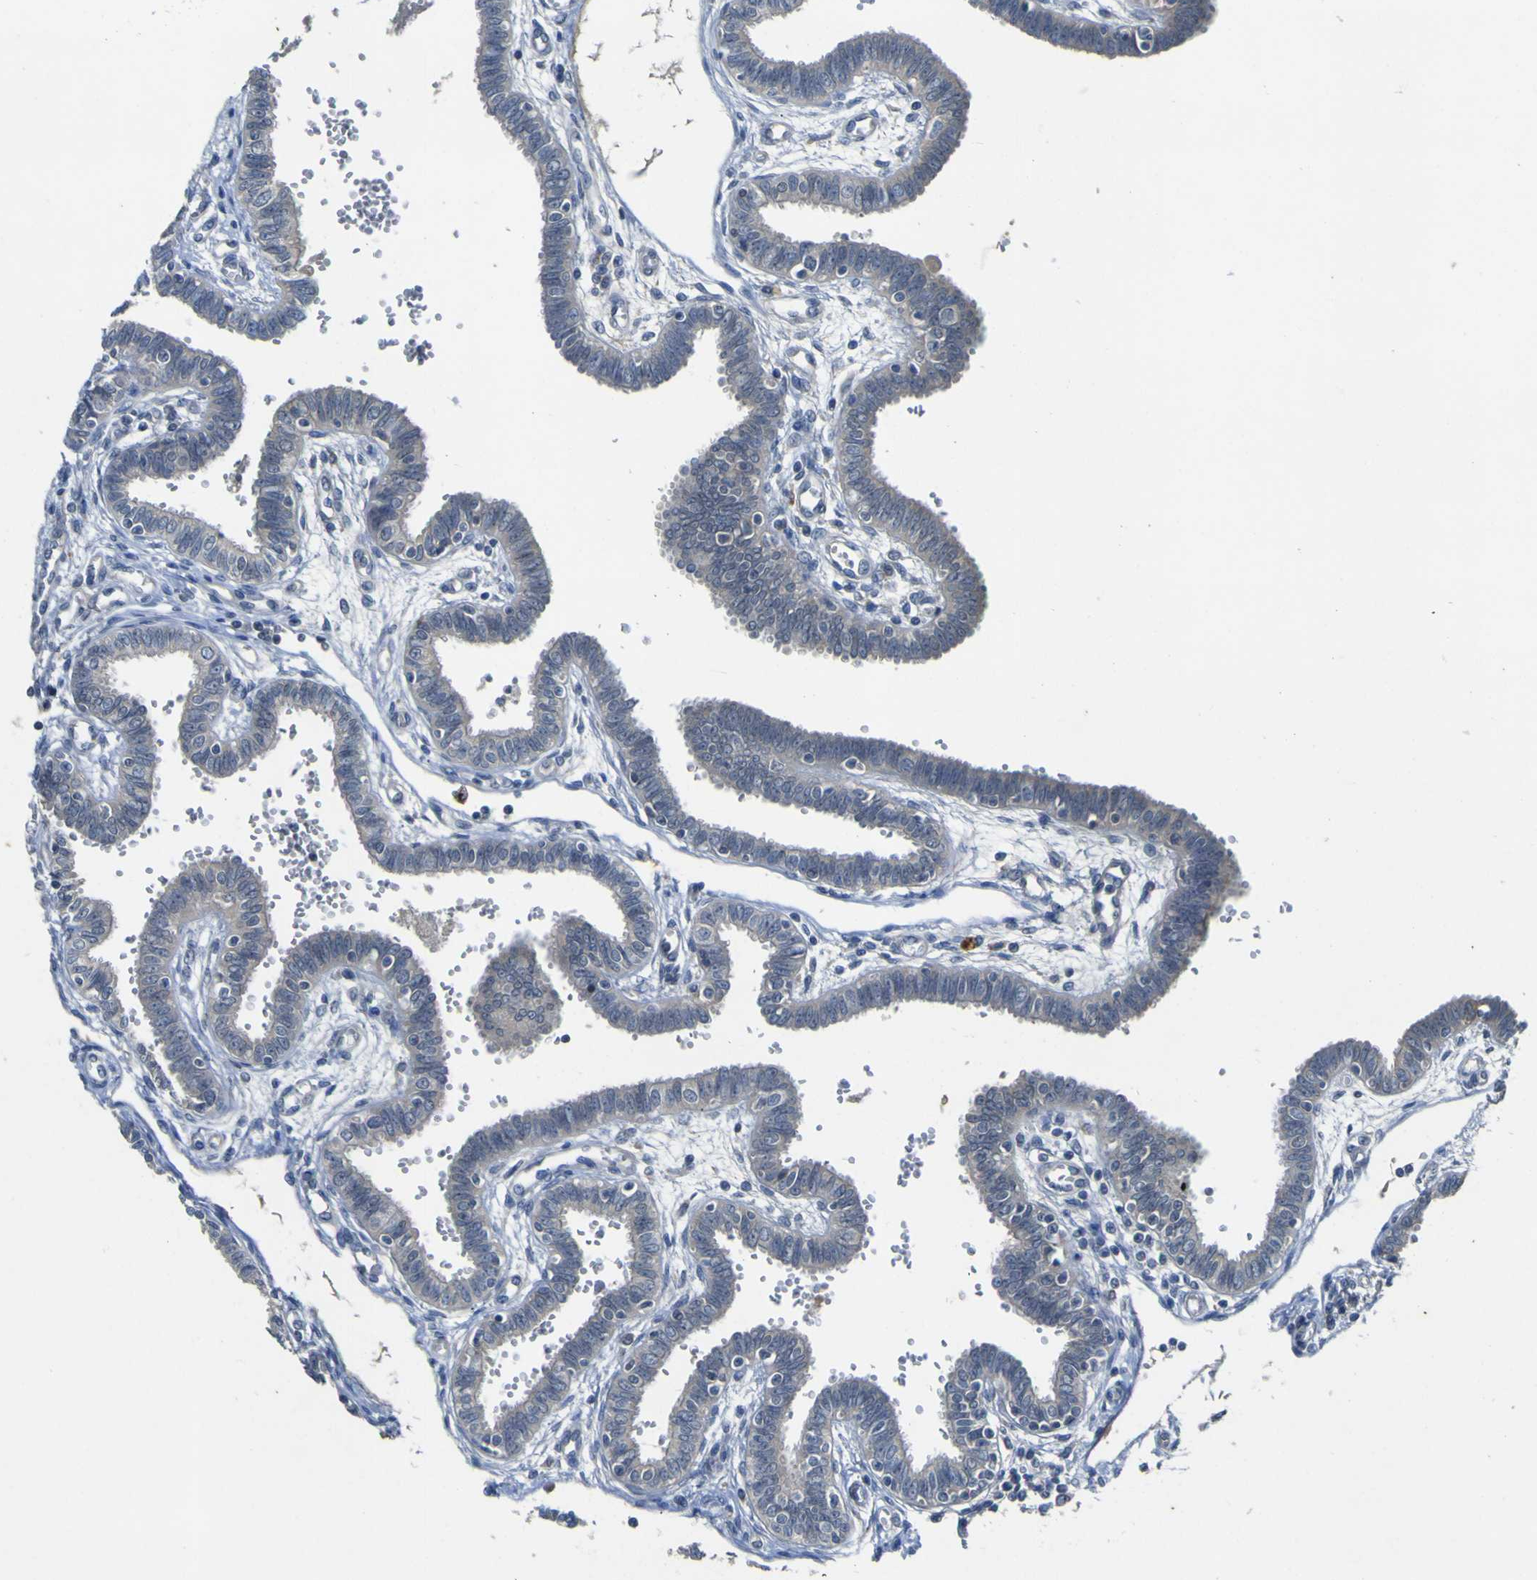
{"staining": {"intensity": "weak", "quantity": "25%-75%", "location": "cytoplasmic/membranous,nuclear"}, "tissue": "fallopian tube", "cell_type": "Glandular cells", "image_type": "normal", "snomed": [{"axis": "morphology", "description": "Normal tissue, NOS"}, {"axis": "topography", "description": "Fallopian tube"}], "caption": "Glandular cells show low levels of weak cytoplasmic/membranous,nuclear expression in approximately 25%-75% of cells in unremarkable human fallopian tube.", "gene": "LDLR", "patient": {"sex": "female", "age": 32}}